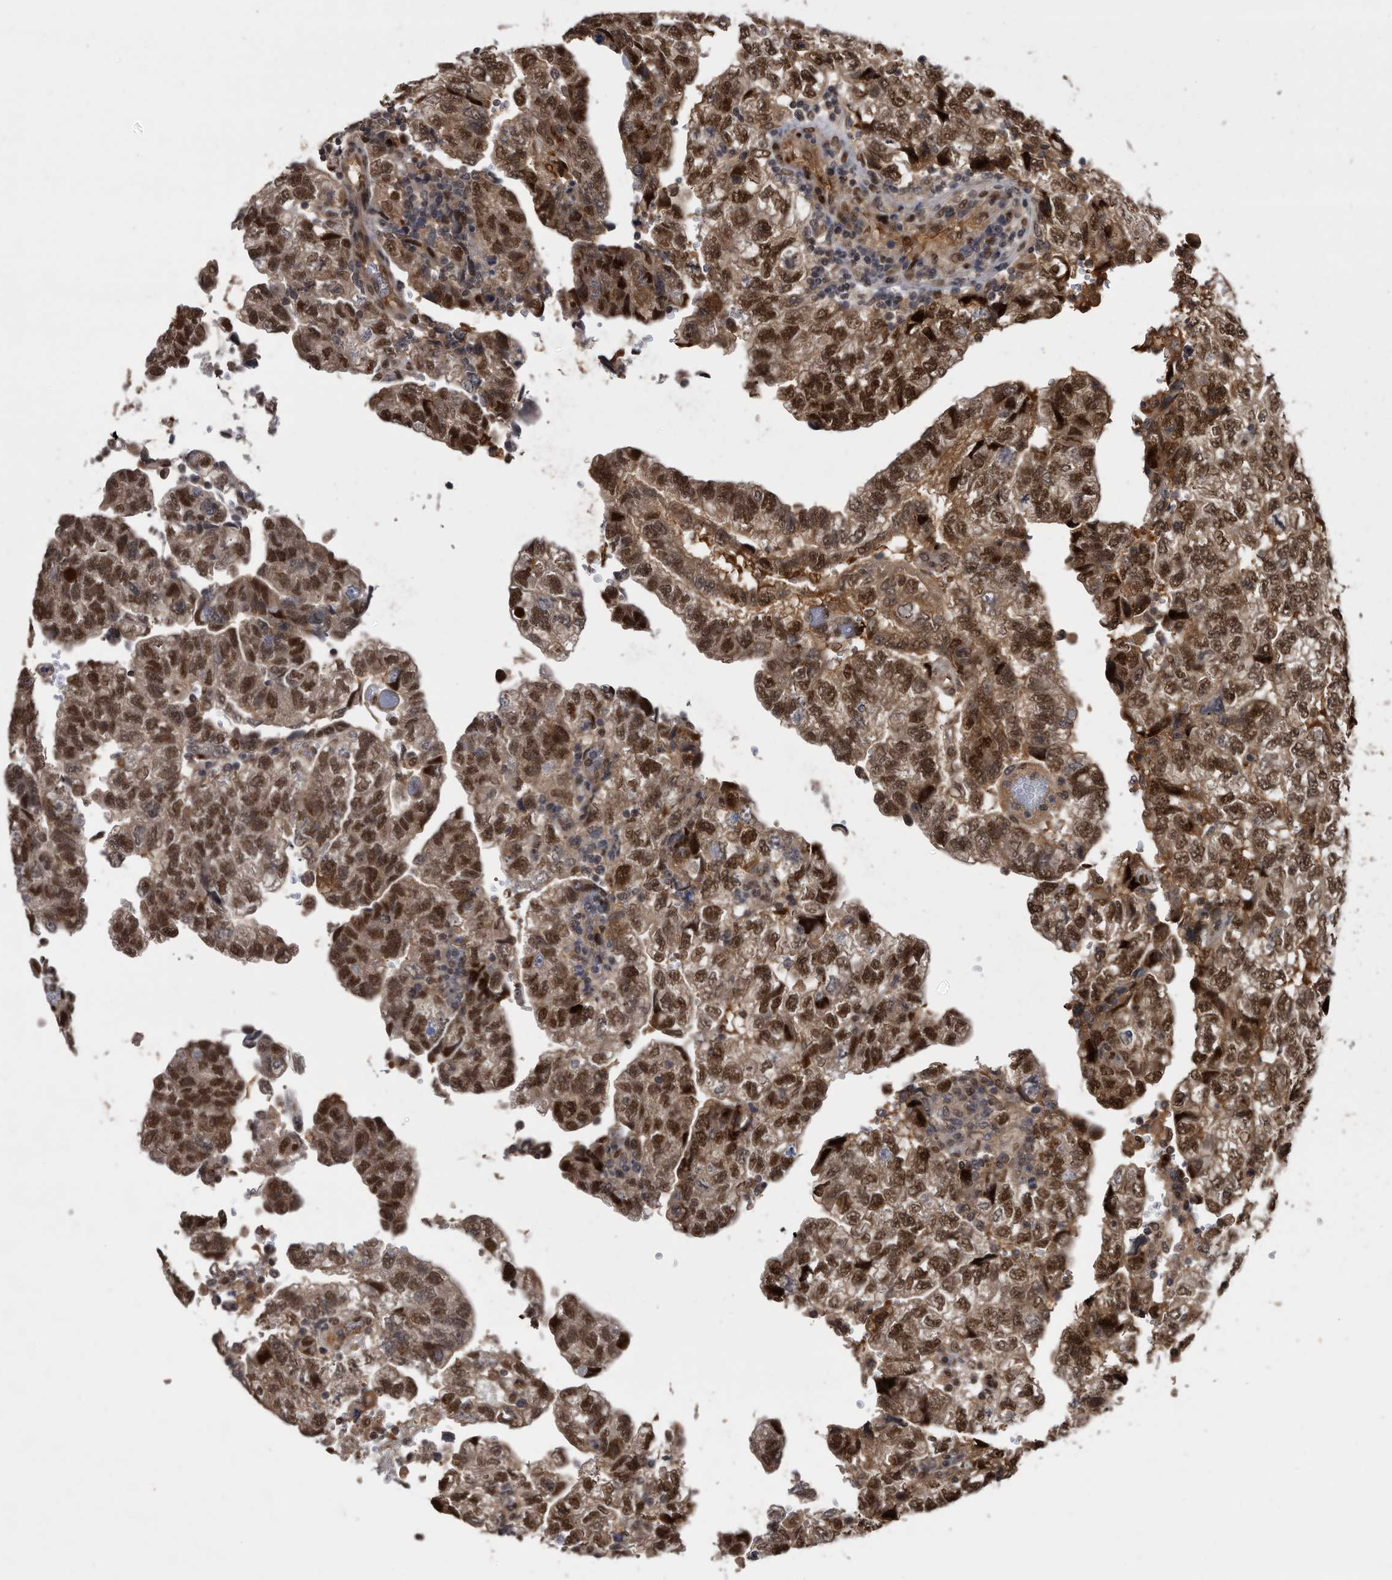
{"staining": {"intensity": "strong", "quantity": ">75%", "location": "cytoplasmic/membranous,nuclear"}, "tissue": "testis cancer", "cell_type": "Tumor cells", "image_type": "cancer", "snomed": [{"axis": "morphology", "description": "Carcinoma, Embryonal, NOS"}, {"axis": "topography", "description": "Testis"}], "caption": "Immunohistochemistry (DAB (3,3'-diaminobenzidine)) staining of human testis cancer (embryonal carcinoma) demonstrates strong cytoplasmic/membranous and nuclear protein positivity in approximately >75% of tumor cells.", "gene": "RAD23B", "patient": {"sex": "male", "age": 36}}